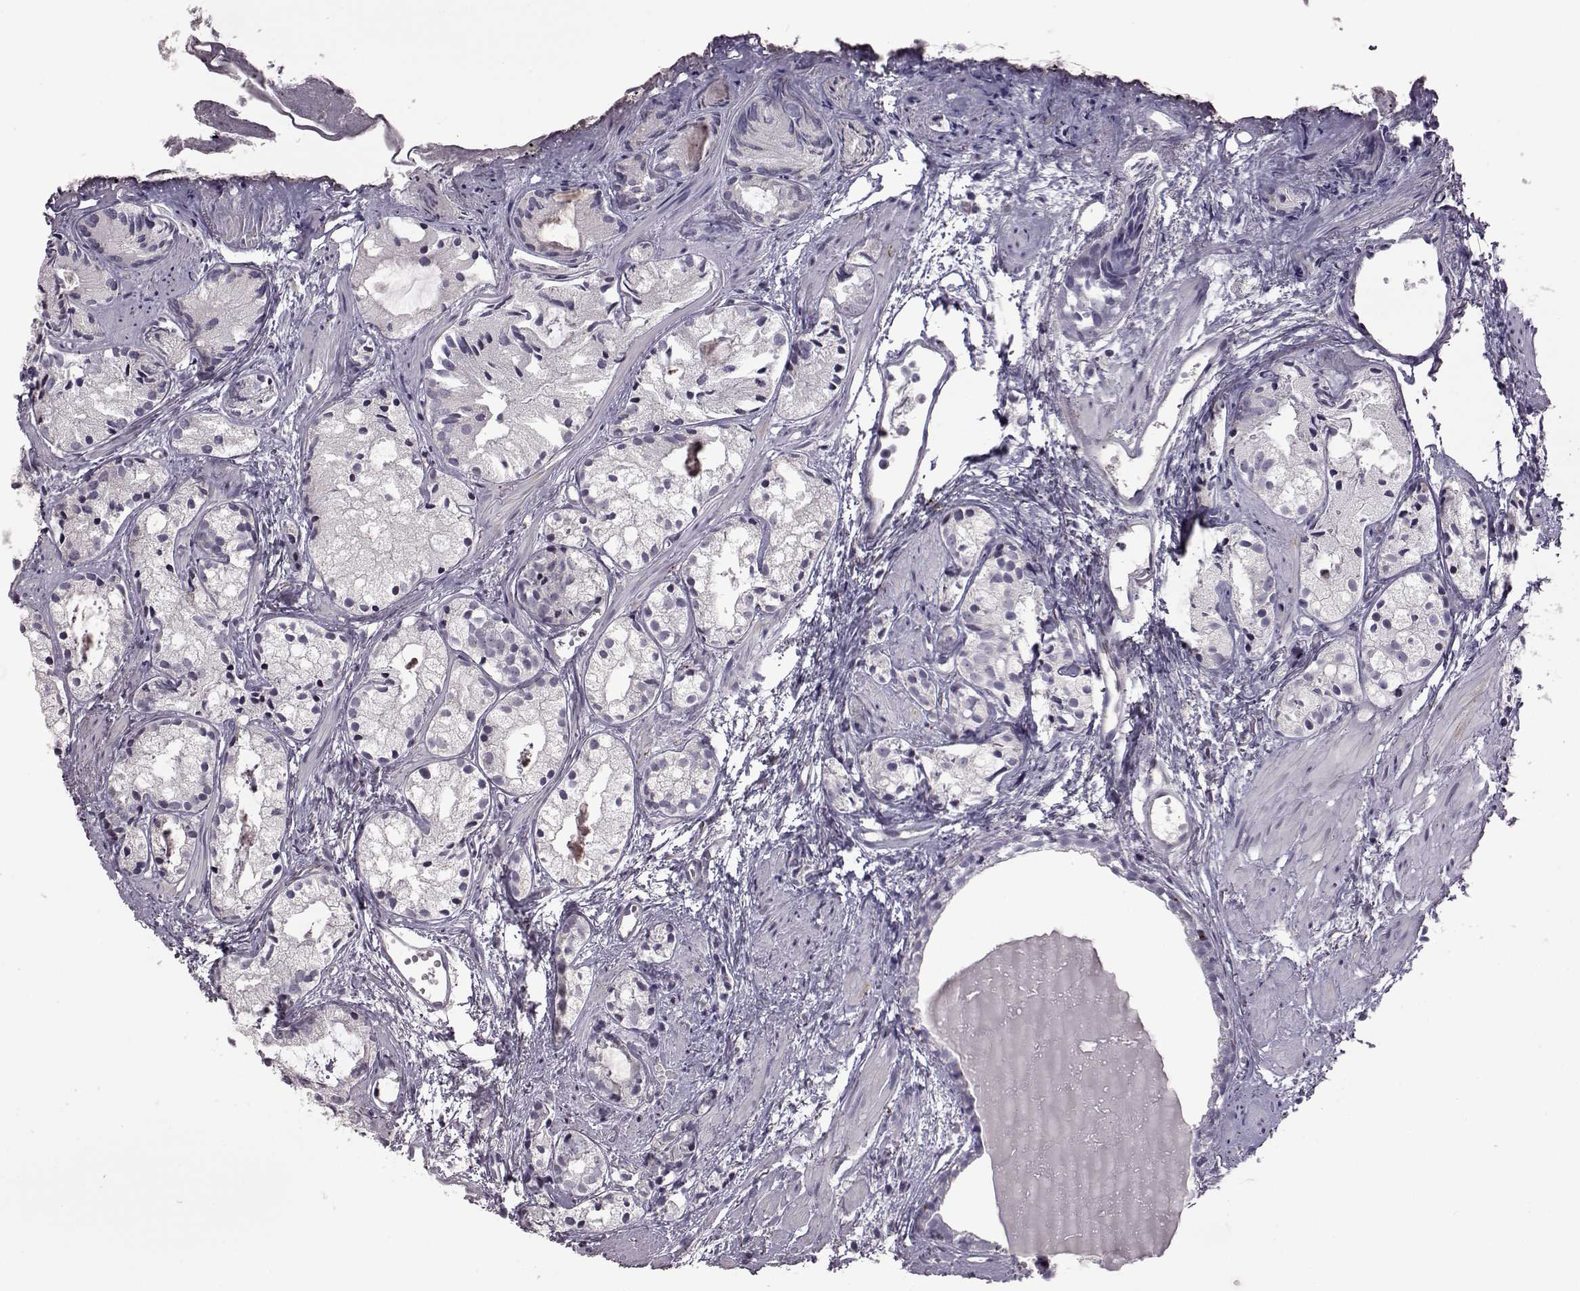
{"staining": {"intensity": "negative", "quantity": "none", "location": "none"}, "tissue": "prostate cancer", "cell_type": "Tumor cells", "image_type": "cancer", "snomed": [{"axis": "morphology", "description": "Adenocarcinoma, High grade"}, {"axis": "topography", "description": "Prostate"}], "caption": "Immunohistochemistry of high-grade adenocarcinoma (prostate) exhibits no positivity in tumor cells.", "gene": "GAL", "patient": {"sex": "male", "age": 85}}